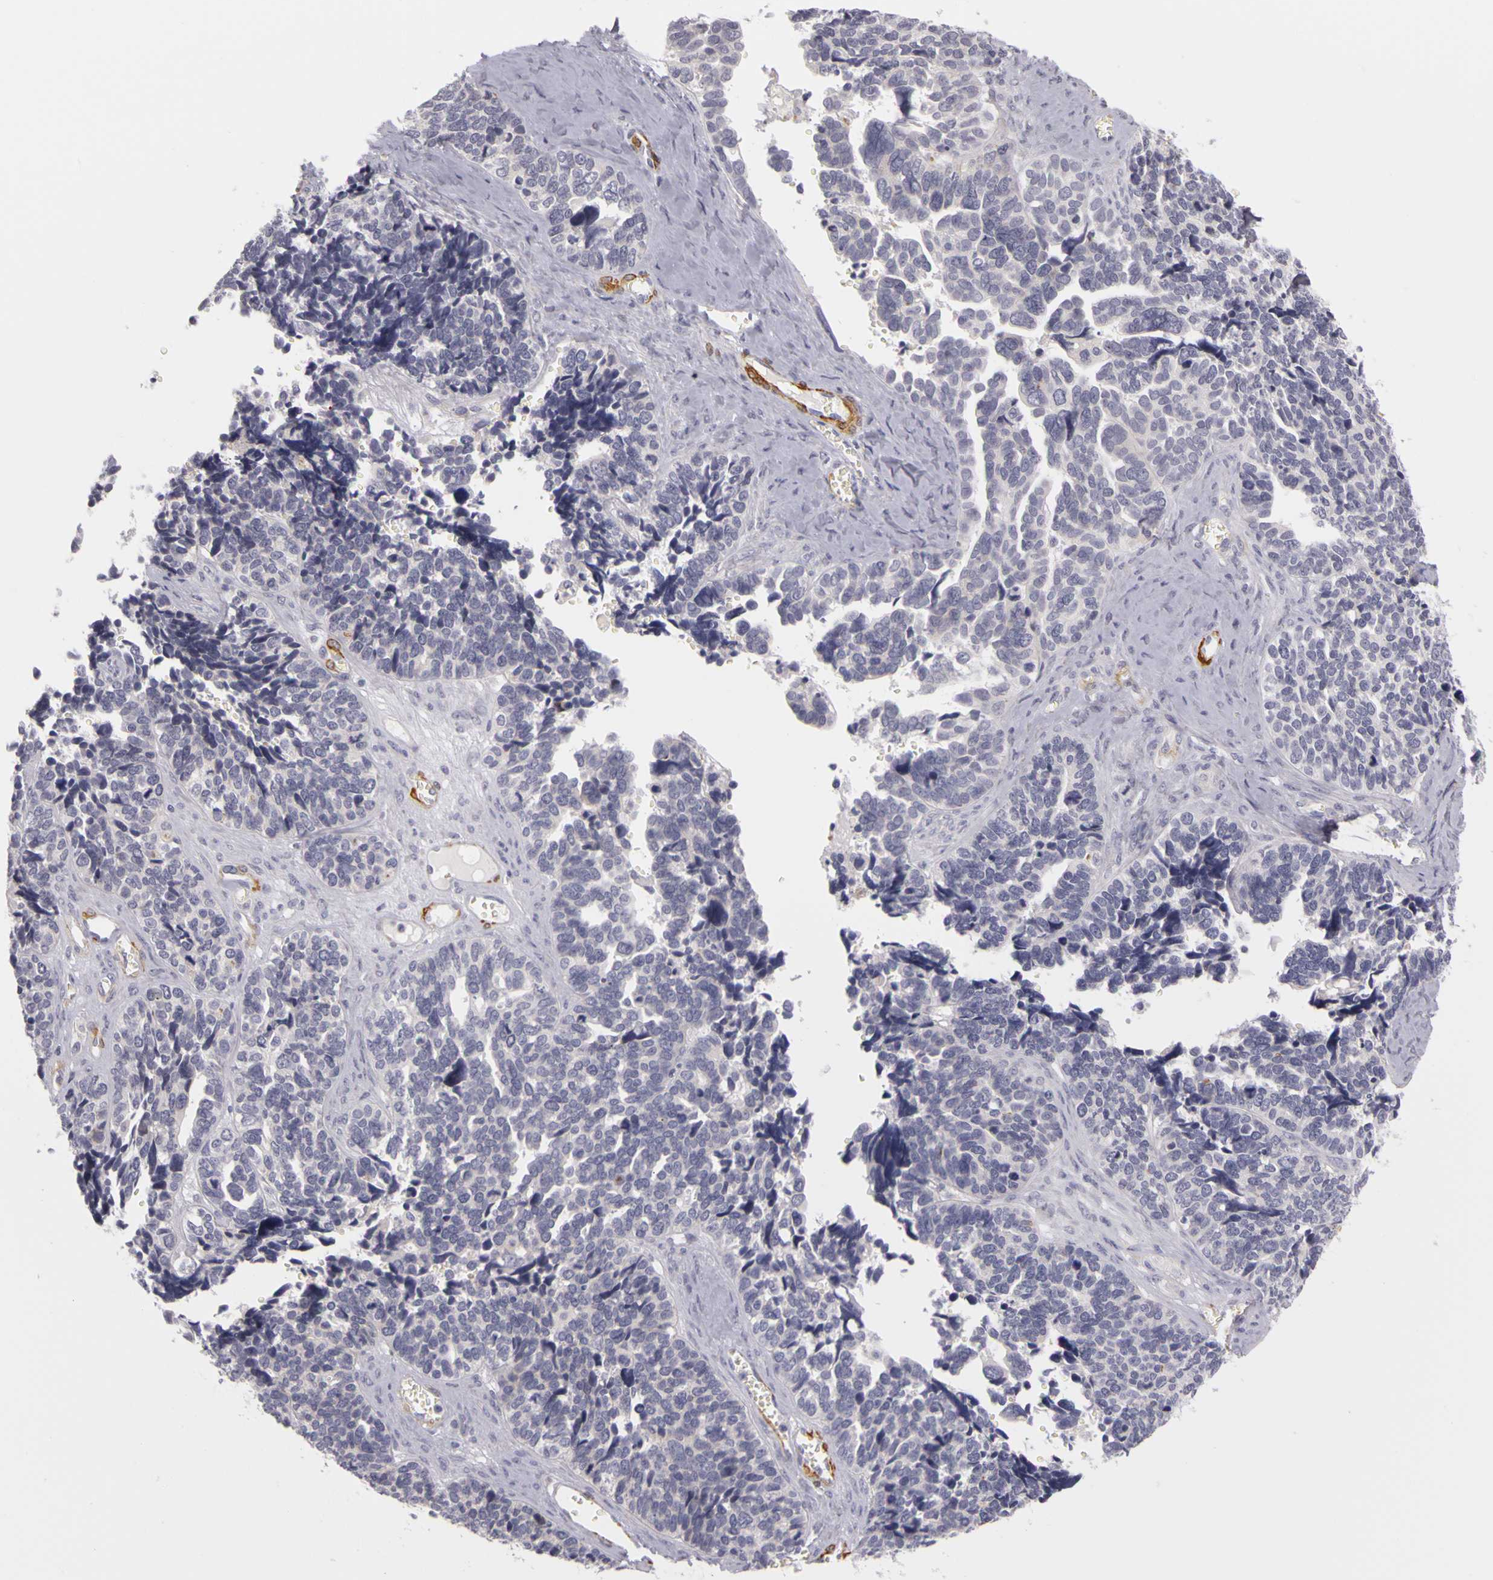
{"staining": {"intensity": "negative", "quantity": "none", "location": "none"}, "tissue": "ovarian cancer", "cell_type": "Tumor cells", "image_type": "cancer", "snomed": [{"axis": "morphology", "description": "Cystadenocarcinoma, serous, NOS"}, {"axis": "topography", "description": "Ovary"}], "caption": "Ovarian cancer (serous cystadenocarcinoma) was stained to show a protein in brown. There is no significant expression in tumor cells. (Brightfield microscopy of DAB (3,3'-diaminobenzidine) IHC at high magnification).", "gene": "CNTN2", "patient": {"sex": "female", "age": 77}}